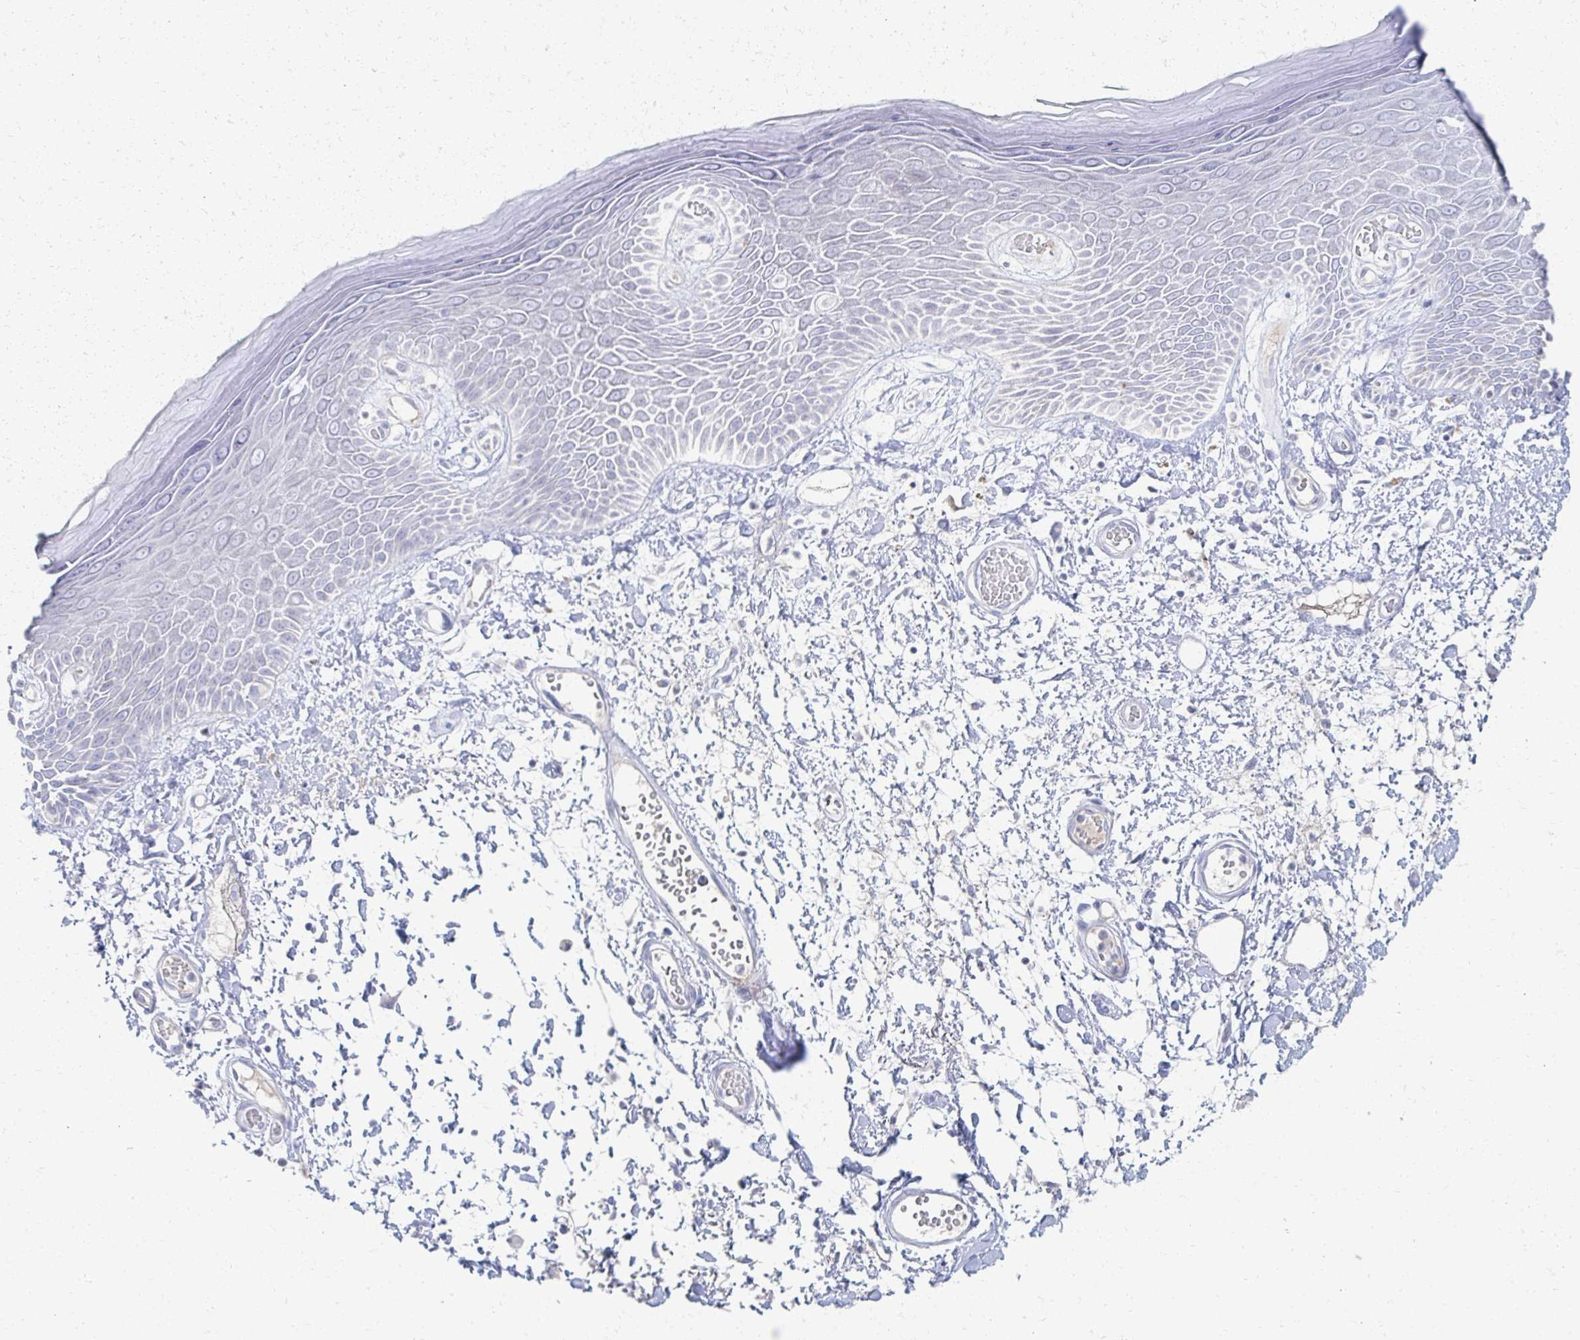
{"staining": {"intensity": "negative", "quantity": "none", "location": "none"}, "tissue": "skin", "cell_type": "Epidermal cells", "image_type": "normal", "snomed": [{"axis": "morphology", "description": "Normal tissue, NOS"}, {"axis": "topography", "description": "Anal"}, {"axis": "topography", "description": "Peripheral nerve tissue"}], "caption": "Immunohistochemistry (IHC) histopathology image of benign skin stained for a protein (brown), which demonstrates no expression in epidermal cells.", "gene": "PRR20A", "patient": {"sex": "male", "age": 78}}